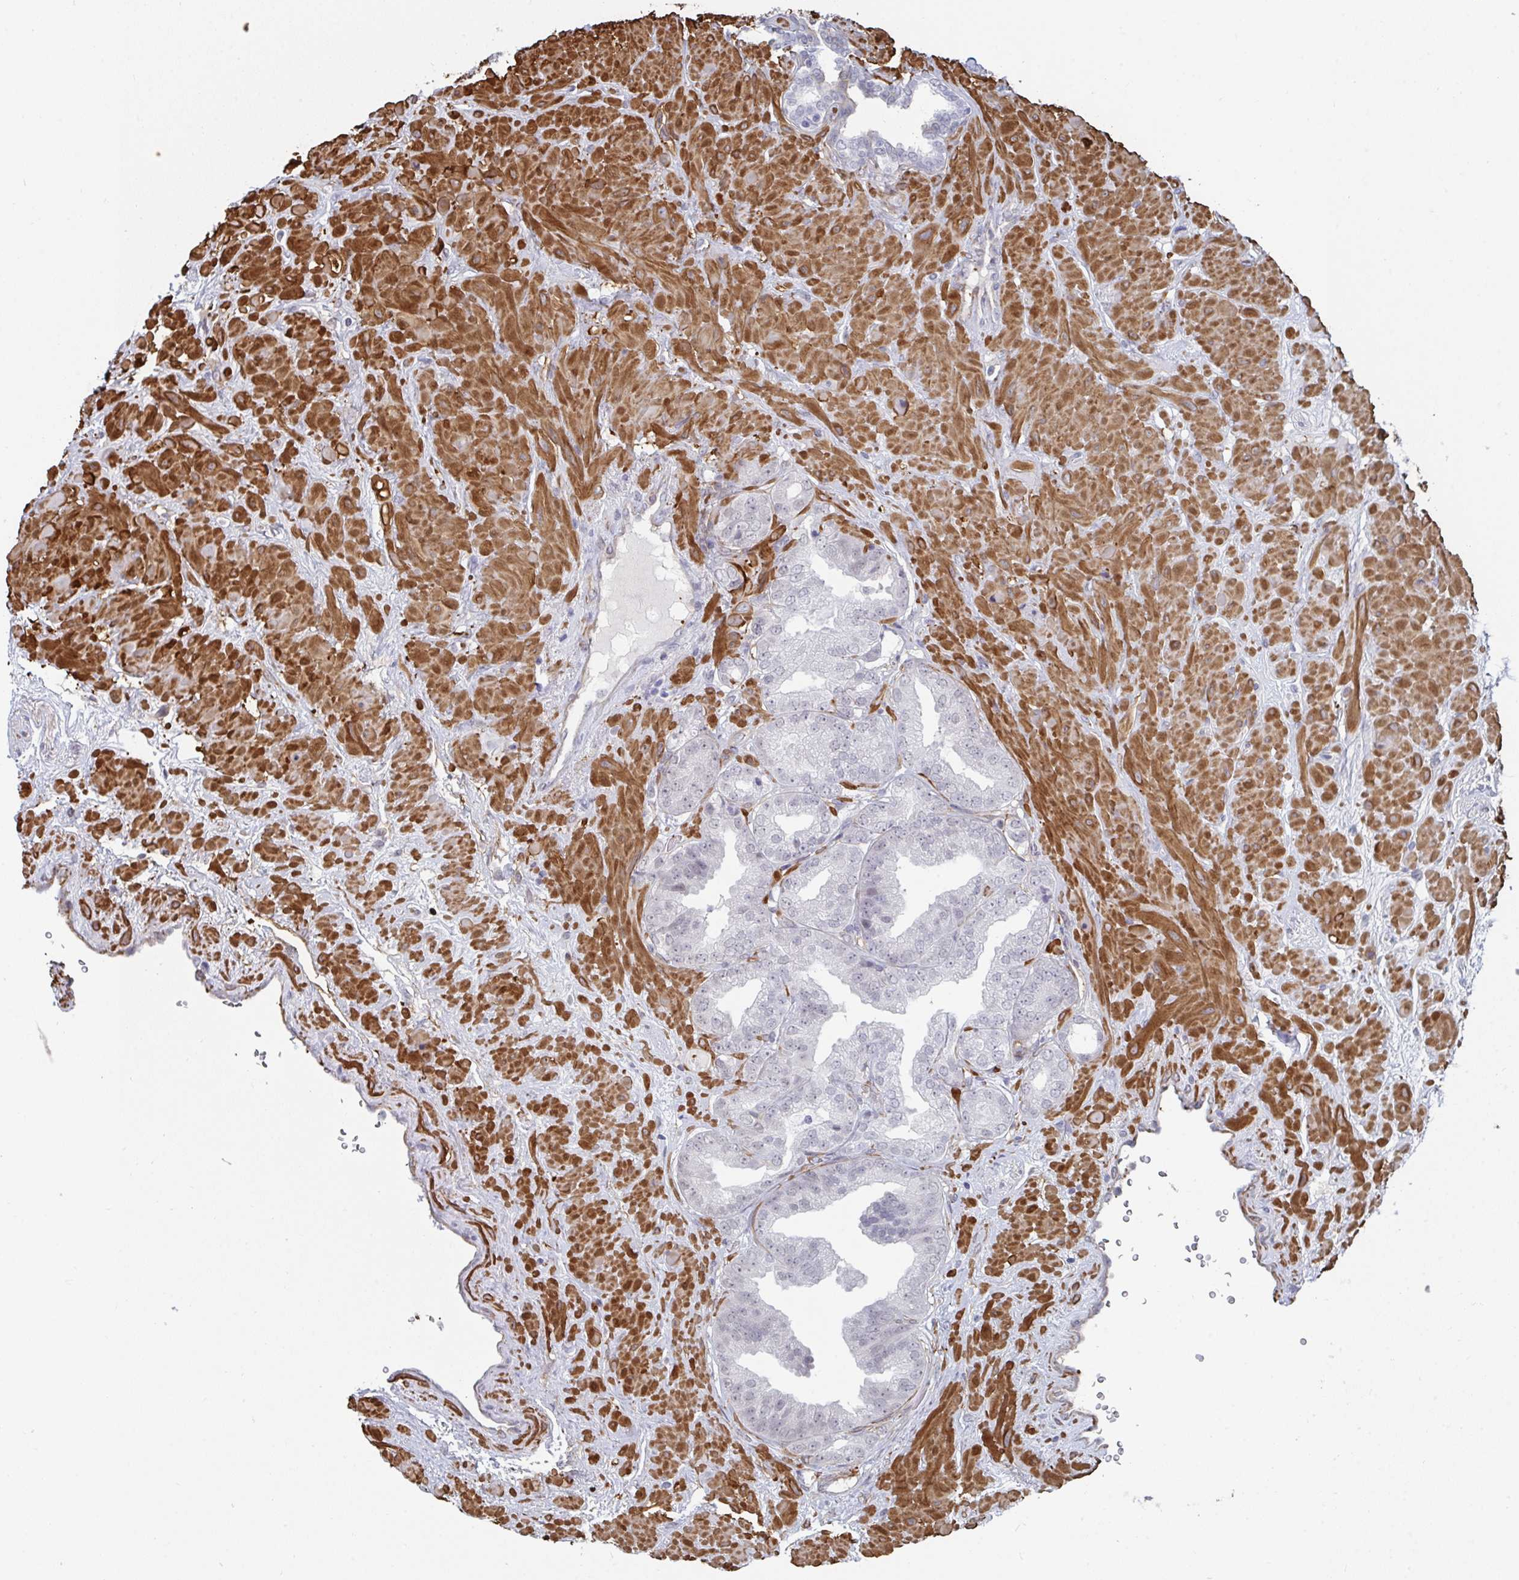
{"staining": {"intensity": "negative", "quantity": "none", "location": "none"}, "tissue": "prostate cancer", "cell_type": "Tumor cells", "image_type": "cancer", "snomed": [{"axis": "morphology", "description": "Adenocarcinoma, High grade"}, {"axis": "topography", "description": "Prostate"}], "caption": "Tumor cells are negative for protein expression in human prostate cancer (high-grade adenocarcinoma).", "gene": "NEURL4", "patient": {"sex": "male", "age": 68}}